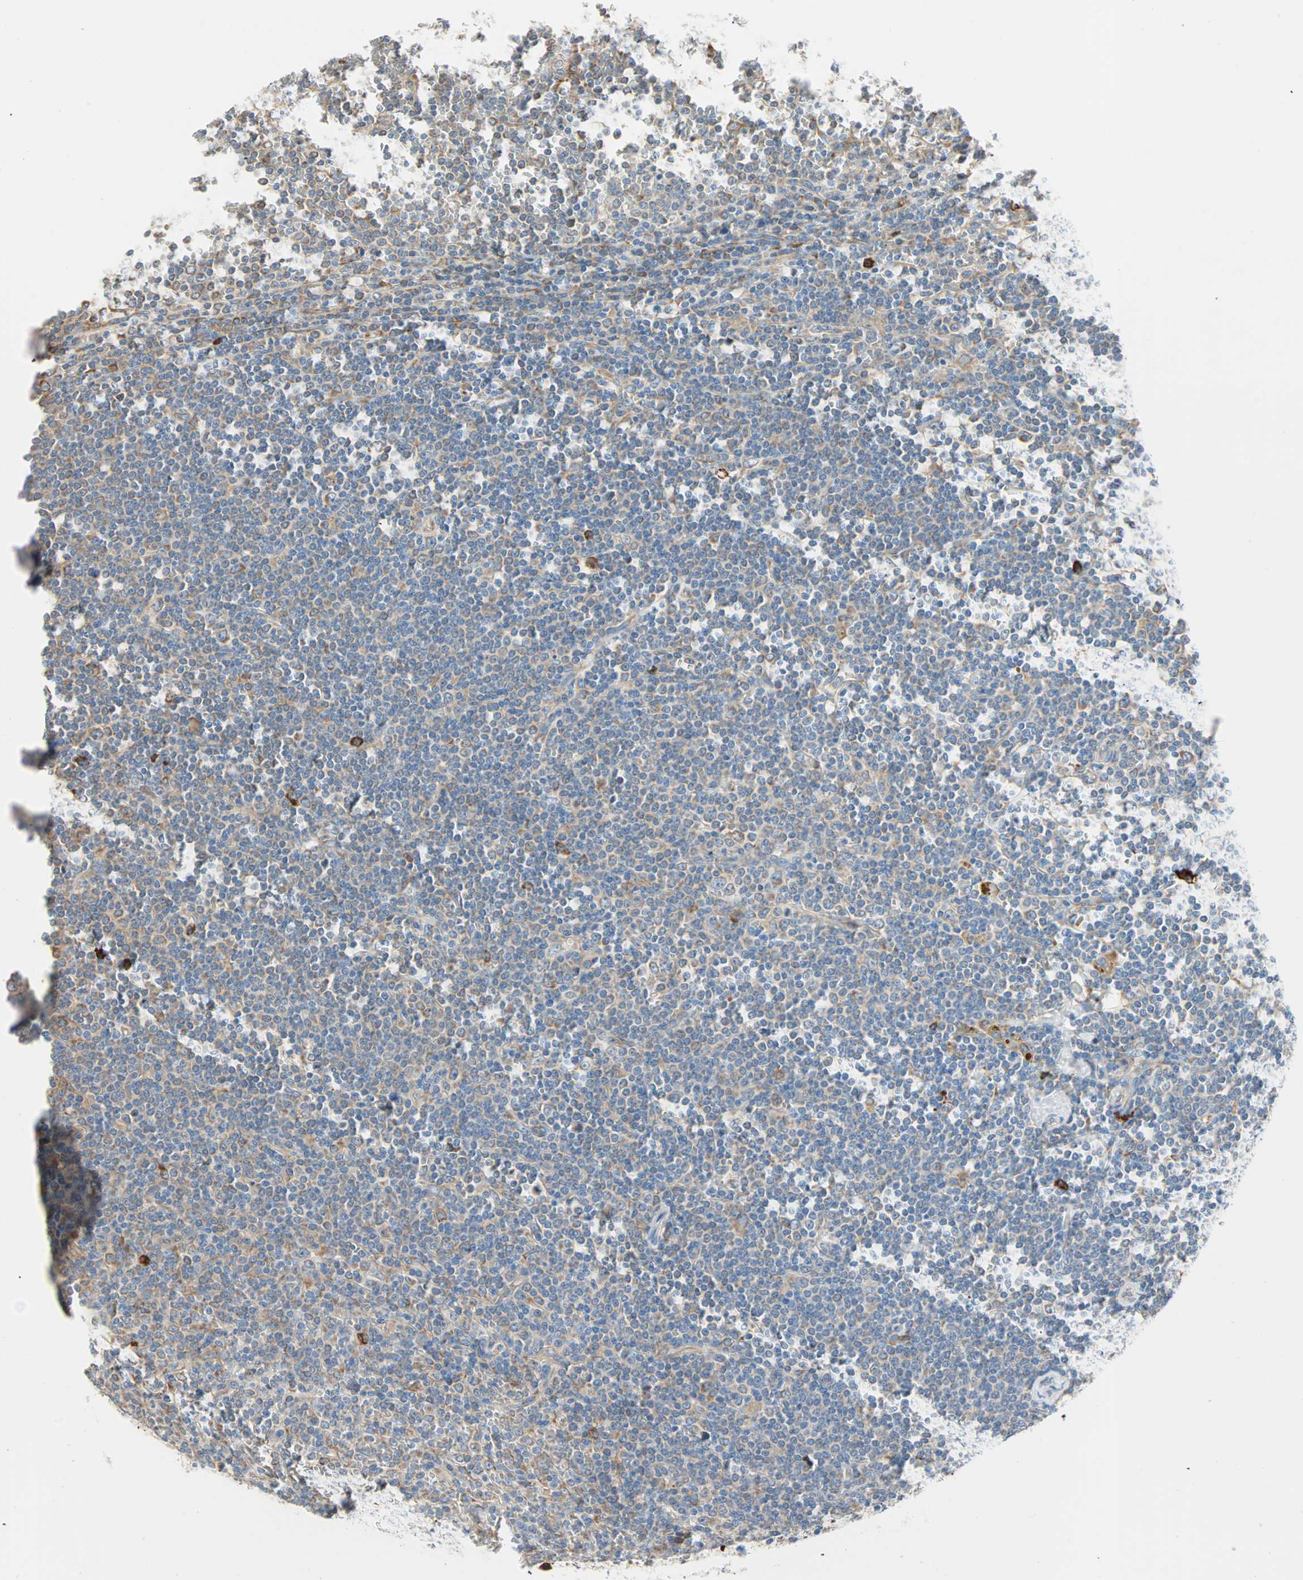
{"staining": {"intensity": "moderate", "quantity": "25%-75%", "location": "cytoplasmic/membranous"}, "tissue": "lymphoma", "cell_type": "Tumor cells", "image_type": "cancer", "snomed": [{"axis": "morphology", "description": "Malignant lymphoma, non-Hodgkin's type, Low grade"}, {"axis": "topography", "description": "Spleen"}], "caption": "Tumor cells reveal medium levels of moderate cytoplasmic/membranous staining in about 25%-75% of cells in human lymphoma. Immunohistochemistry stains the protein in brown and the nuclei are stained blue.", "gene": "PLCXD1", "patient": {"sex": "female", "age": 19}}